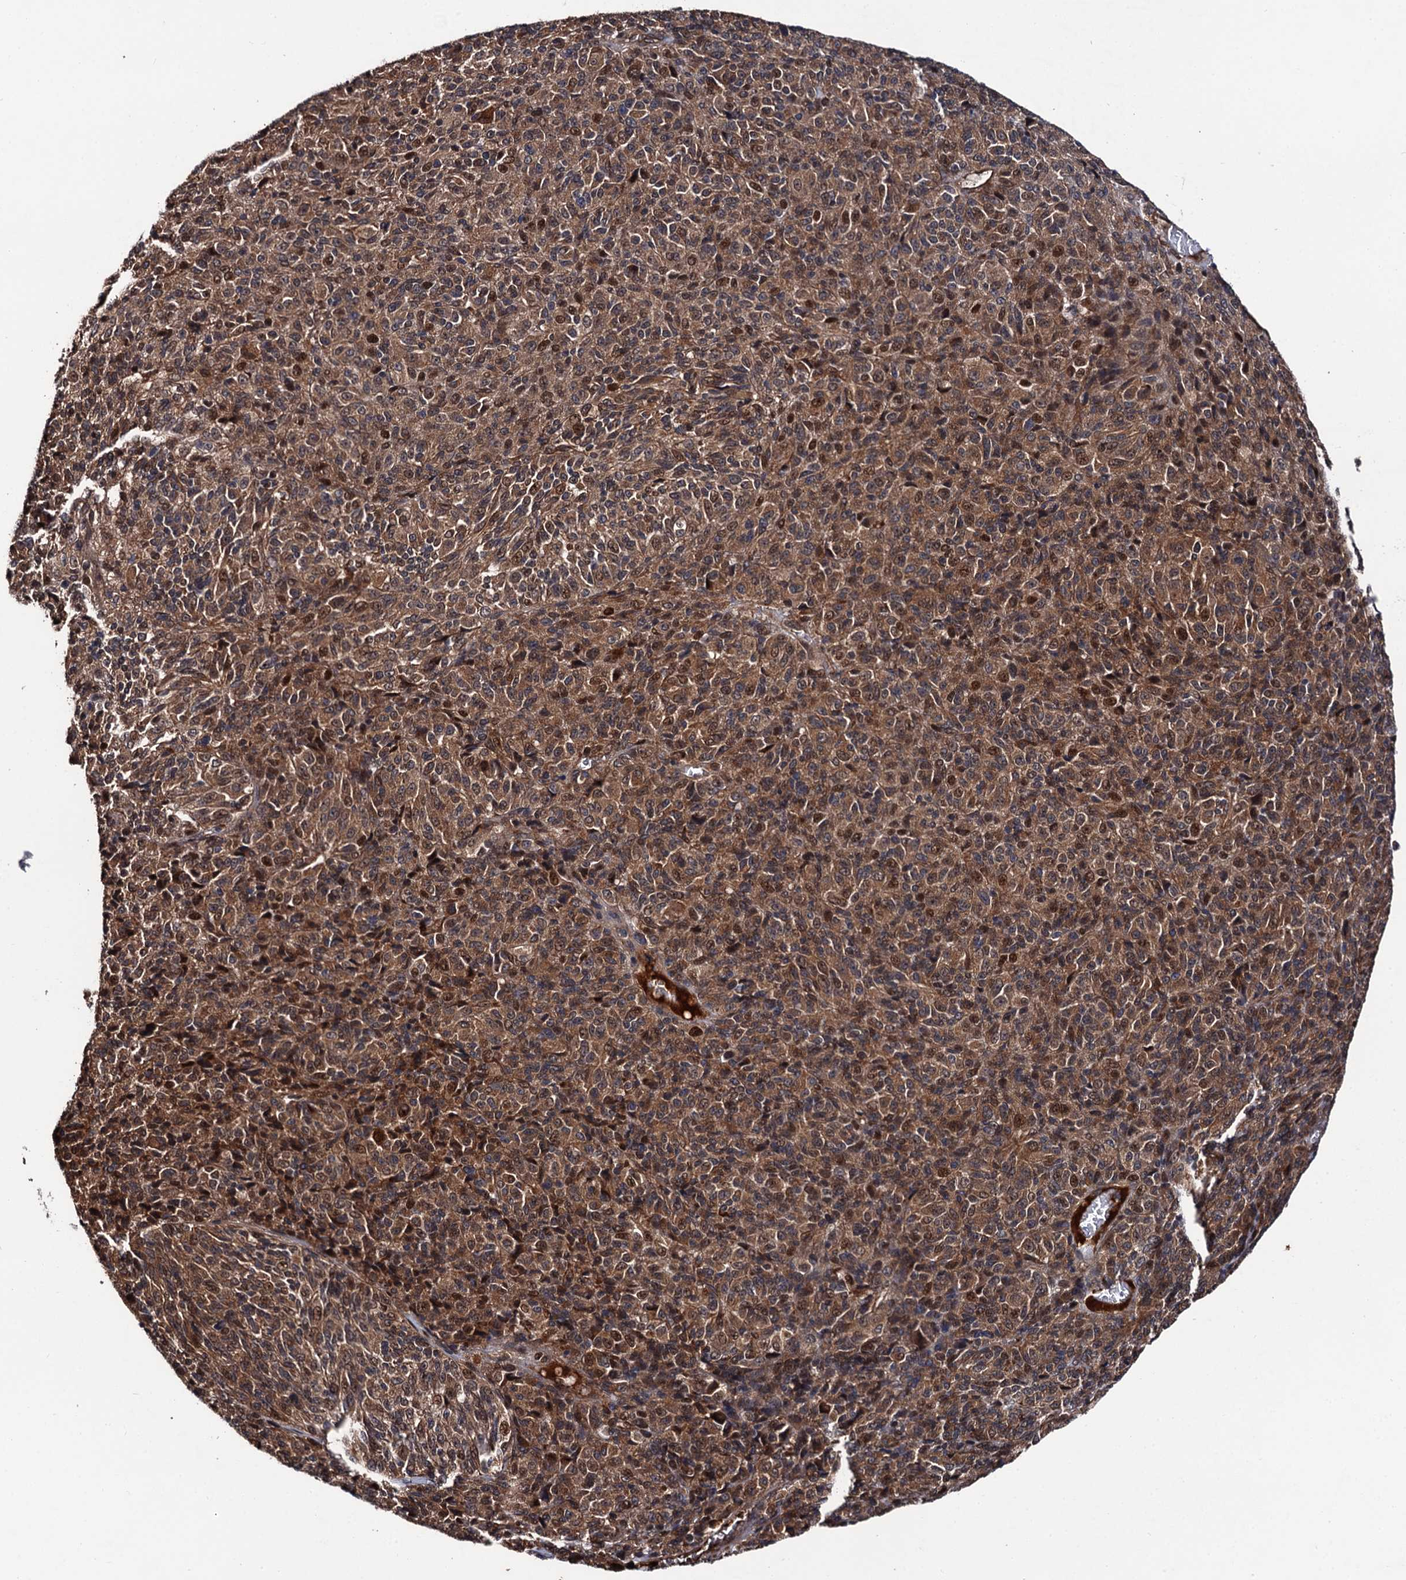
{"staining": {"intensity": "moderate", "quantity": ">75%", "location": "cytoplasmic/membranous,nuclear"}, "tissue": "melanoma", "cell_type": "Tumor cells", "image_type": "cancer", "snomed": [{"axis": "morphology", "description": "Malignant melanoma, Metastatic site"}, {"axis": "topography", "description": "Brain"}], "caption": "Melanoma stained with a brown dye demonstrates moderate cytoplasmic/membranous and nuclear positive positivity in approximately >75% of tumor cells.", "gene": "CDC23", "patient": {"sex": "female", "age": 56}}